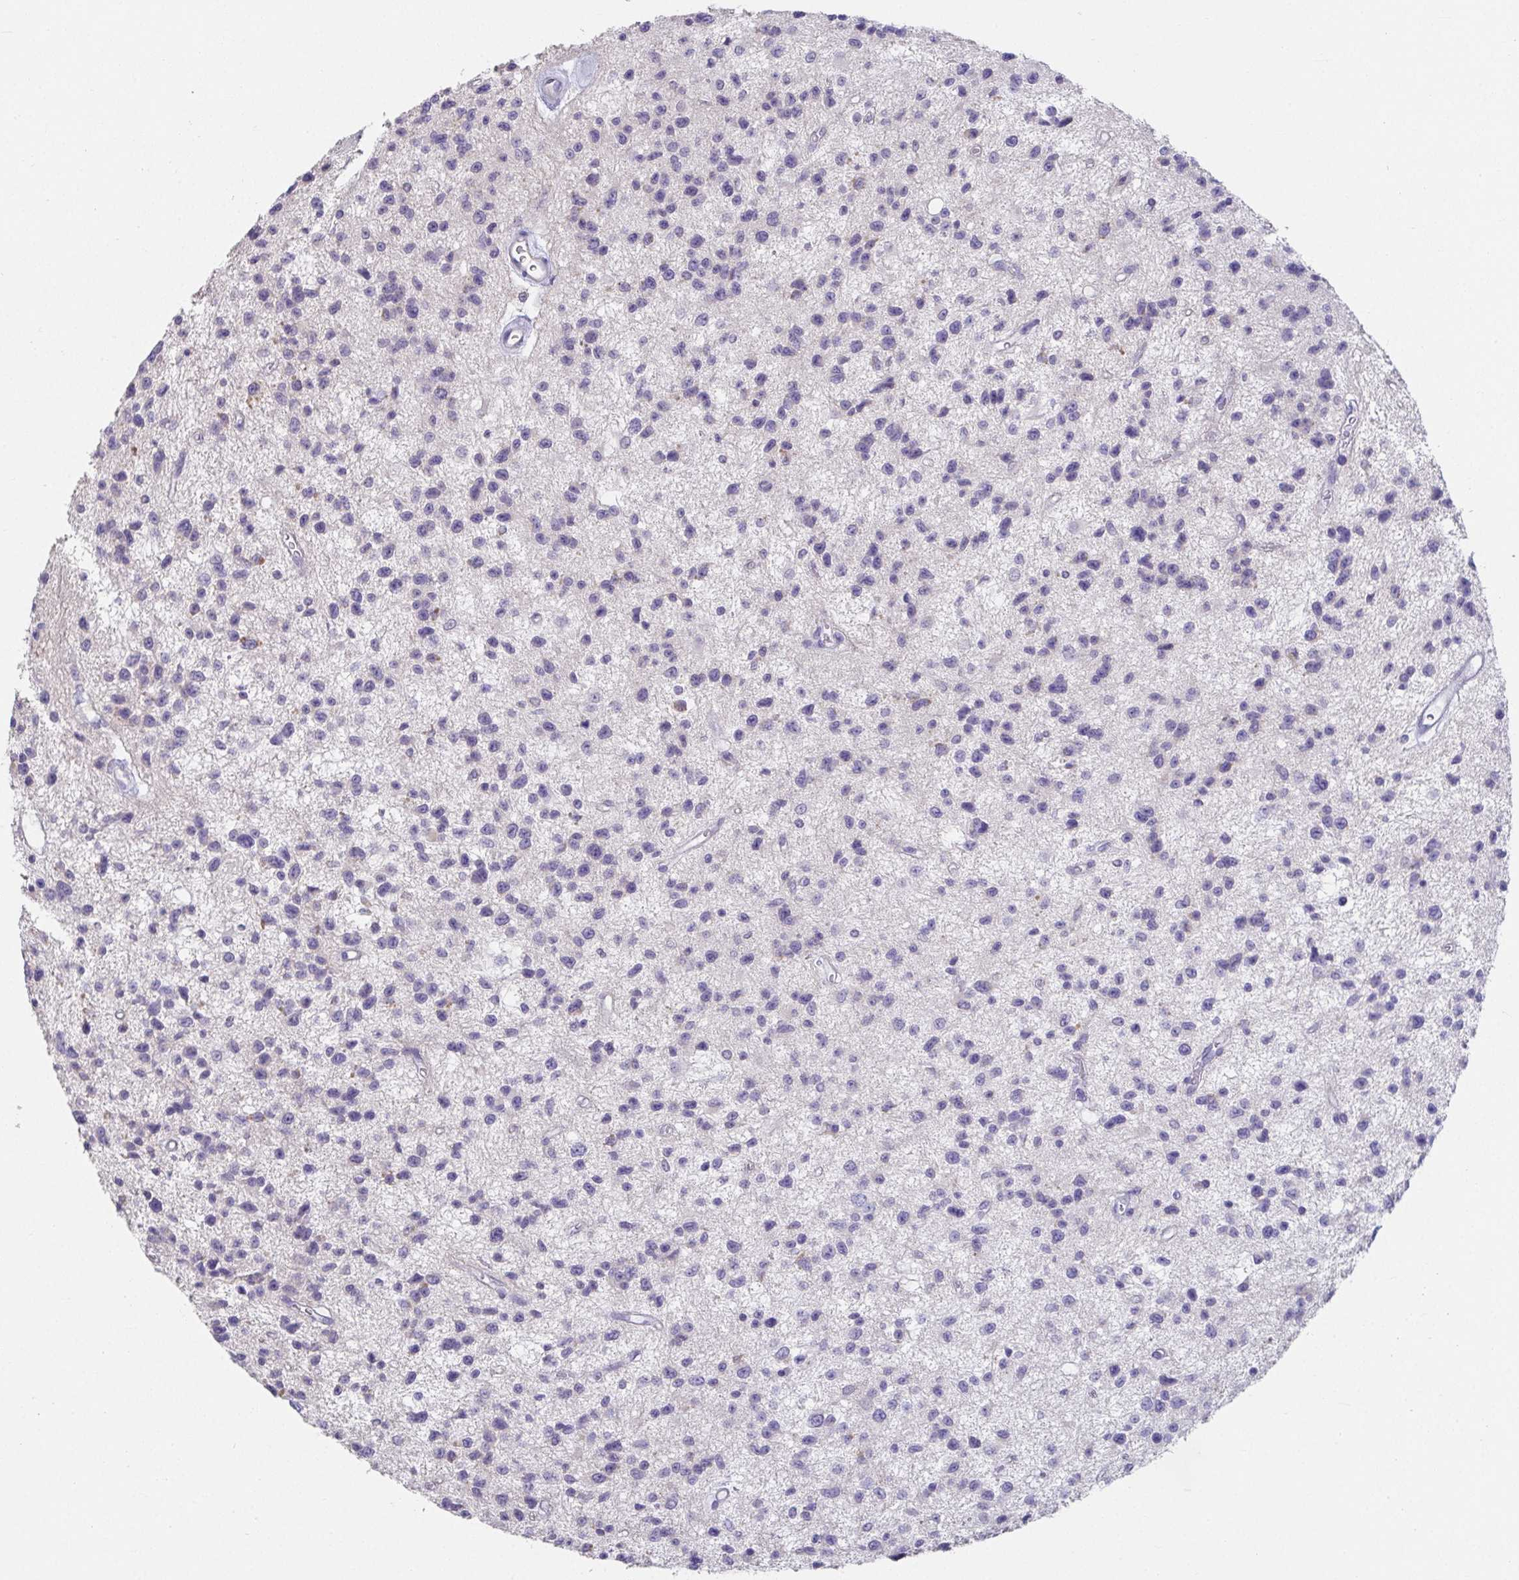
{"staining": {"intensity": "negative", "quantity": "none", "location": "none"}, "tissue": "glioma", "cell_type": "Tumor cells", "image_type": "cancer", "snomed": [{"axis": "morphology", "description": "Glioma, malignant, Low grade"}, {"axis": "topography", "description": "Brain"}], "caption": "Tumor cells show no significant protein staining in malignant glioma (low-grade).", "gene": "CXCR1", "patient": {"sex": "male", "age": 43}}